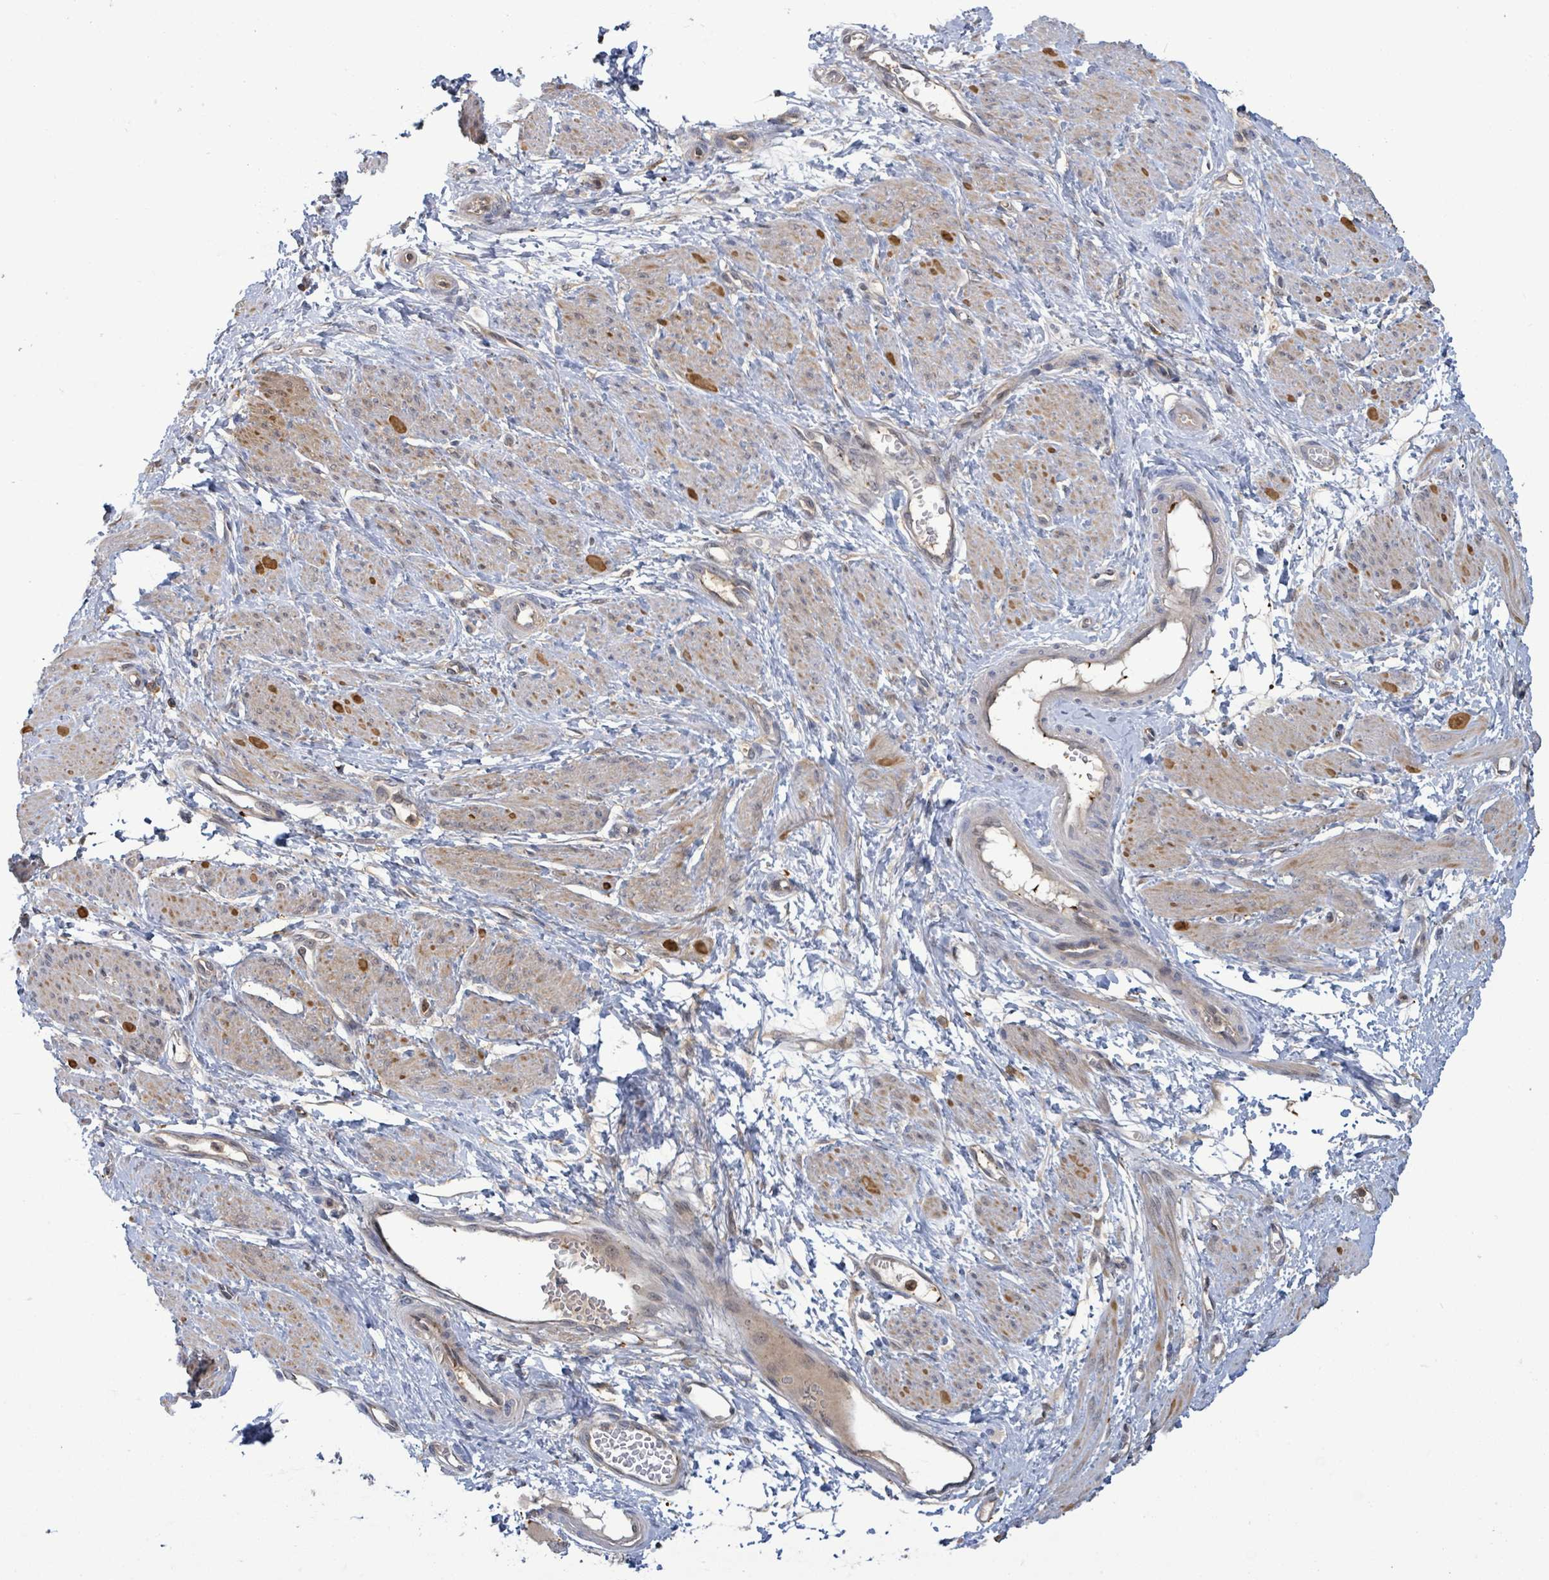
{"staining": {"intensity": "moderate", "quantity": "<25%", "location": "cytoplasmic/membranous"}, "tissue": "smooth muscle", "cell_type": "Smooth muscle cells", "image_type": "normal", "snomed": [{"axis": "morphology", "description": "Normal tissue, NOS"}, {"axis": "topography", "description": "Smooth muscle"}, {"axis": "topography", "description": "Uterus"}], "caption": "Protein staining demonstrates moderate cytoplasmic/membranous staining in about <25% of smooth muscle cells in unremarkable smooth muscle. The protein of interest is stained brown, and the nuclei are stained in blue (DAB (3,3'-diaminobenzidine) IHC with brightfield microscopy, high magnification).", "gene": "PGAM1", "patient": {"sex": "female", "age": 39}}